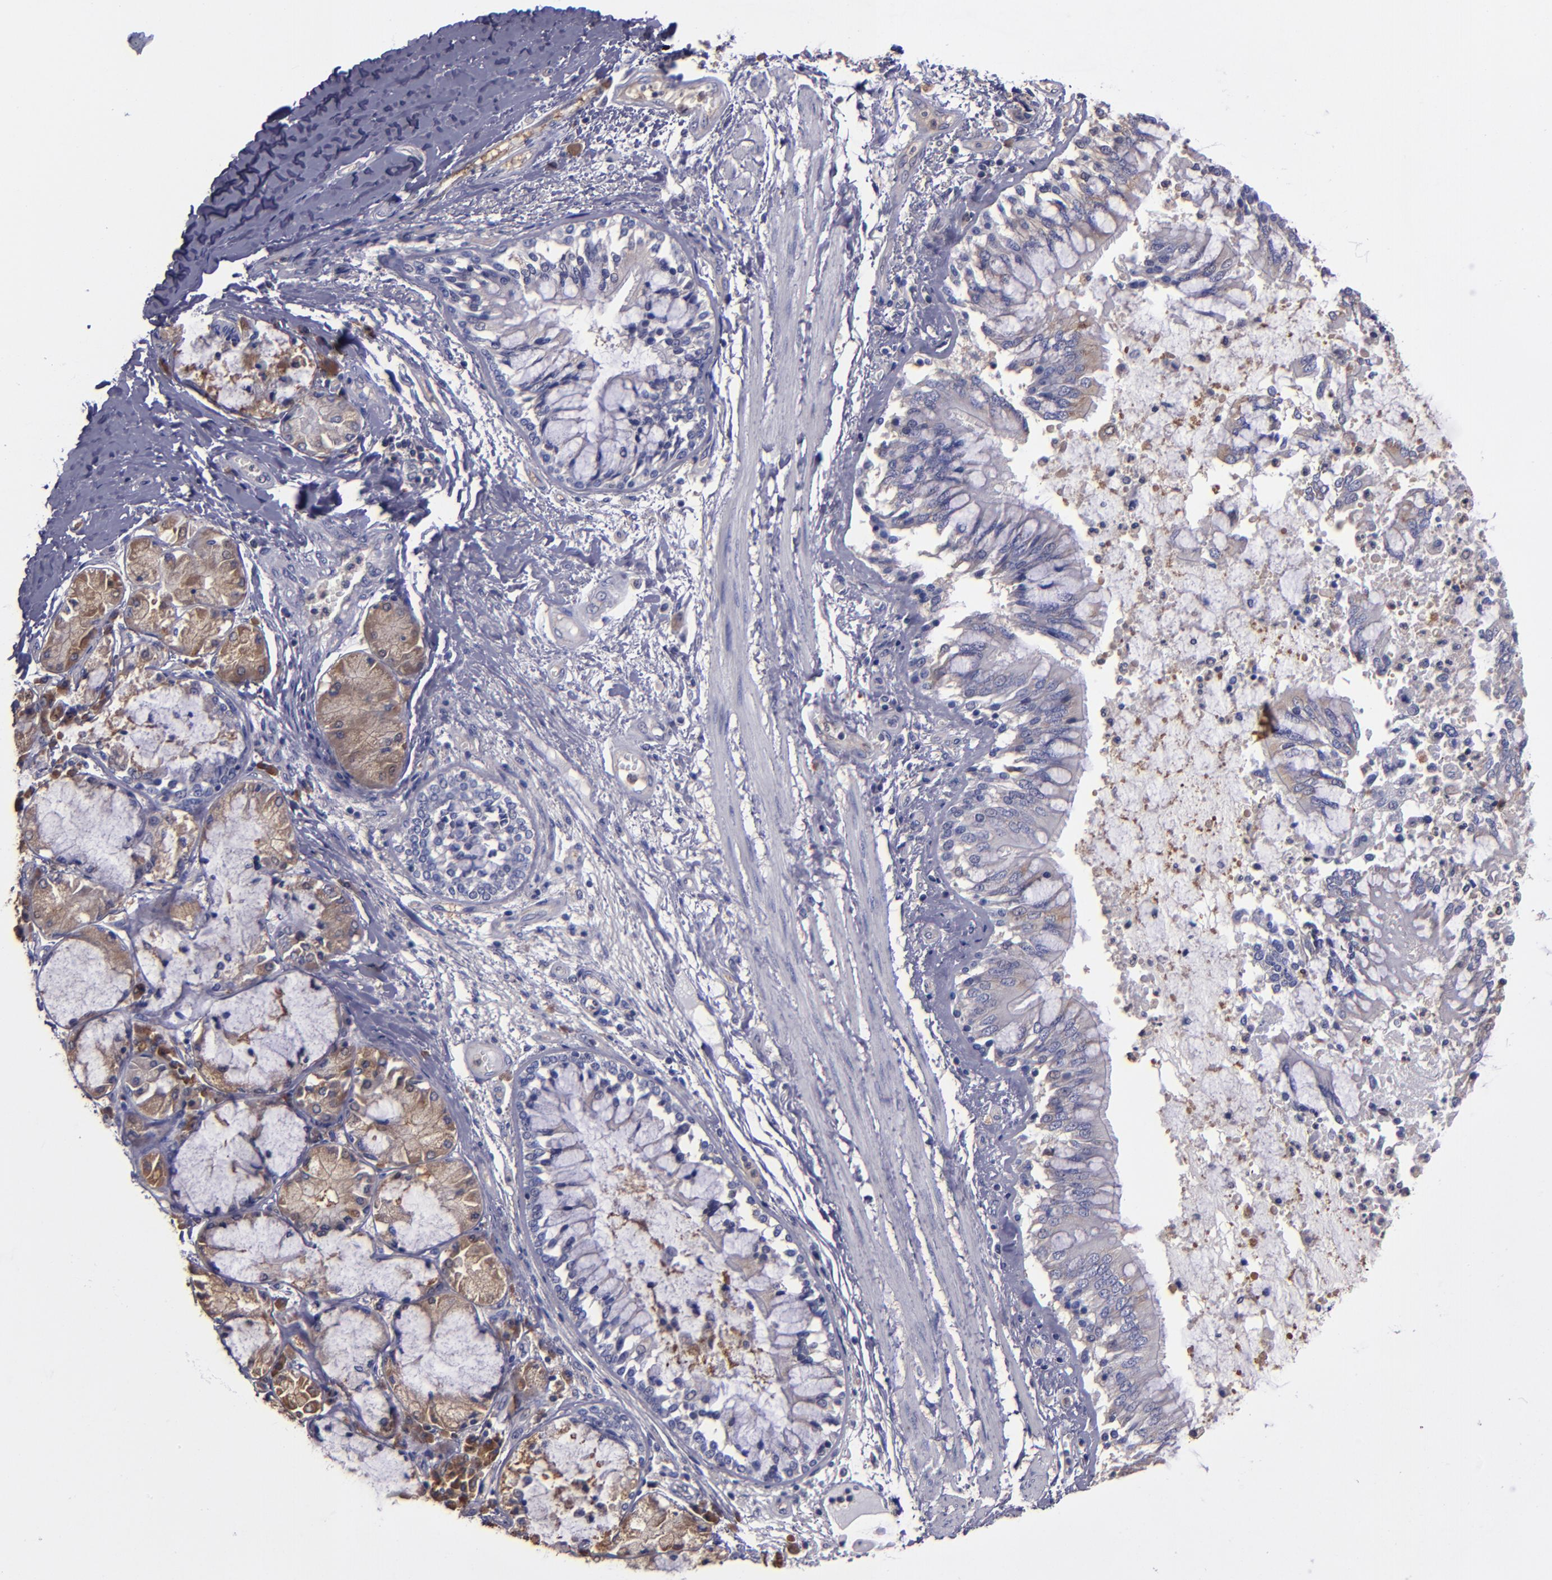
{"staining": {"intensity": "moderate", "quantity": "25%-75%", "location": "cytoplasmic/membranous"}, "tissue": "bronchus", "cell_type": "Respiratory epithelial cells", "image_type": "normal", "snomed": [{"axis": "morphology", "description": "Normal tissue, NOS"}, {"axis": "topography", "description": "Cartilage tissue"}, {"axis": "topography", "description": "Bronchus"}, {"axis": "topography", "description": "Lung"}], "caption": "A photomicrograph of human bronchus stained for a protein displays moderate cytoplasmic/membranous brown staining in respiratory epithelial cells. The staining was performed using DAB, with brown indicating positive protein expression. Nuclei are stained blue with hematoxylin.", "gene": "CARS1", "patient": {"sex": "female", "age": 49}}